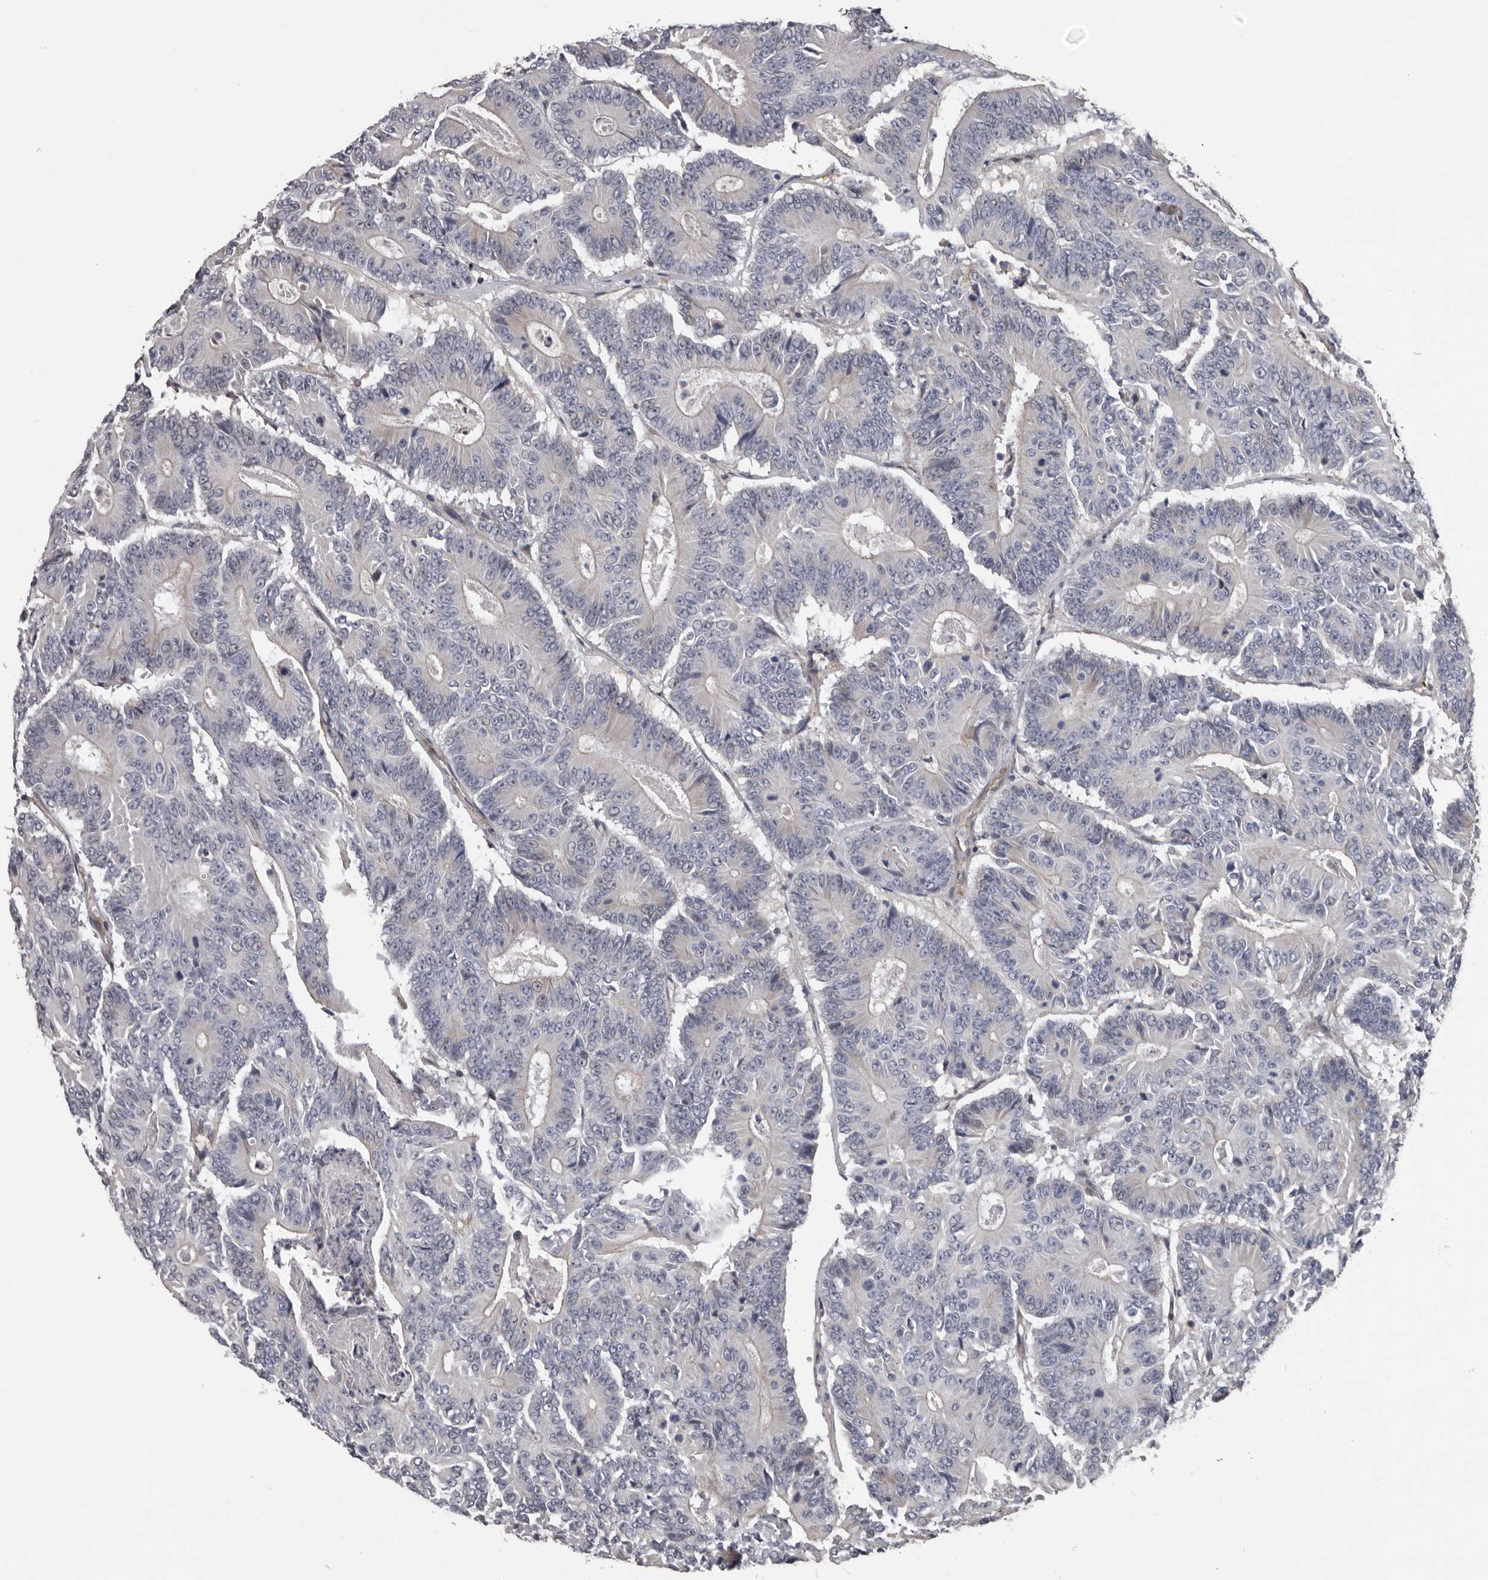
{"staining": {"intensity": "negative", "quantity": "none", "location": "none"}, "tissue": "colorectal cancer", "cell_type": "Tumor cells", "image_type": "cancer", "snomed": [{"axis": "morphology", "description": "Adenocarcinoma, NOS"}, {"axis": "topography", "description": "Colon"}], "caption": "Human colorectal cancer stained for a protein using immunohistochemistry (IHC) exhibits no expression in tumor cells.", "gene": "RNF217", "patient": {"sex": "male", "age": 83}}